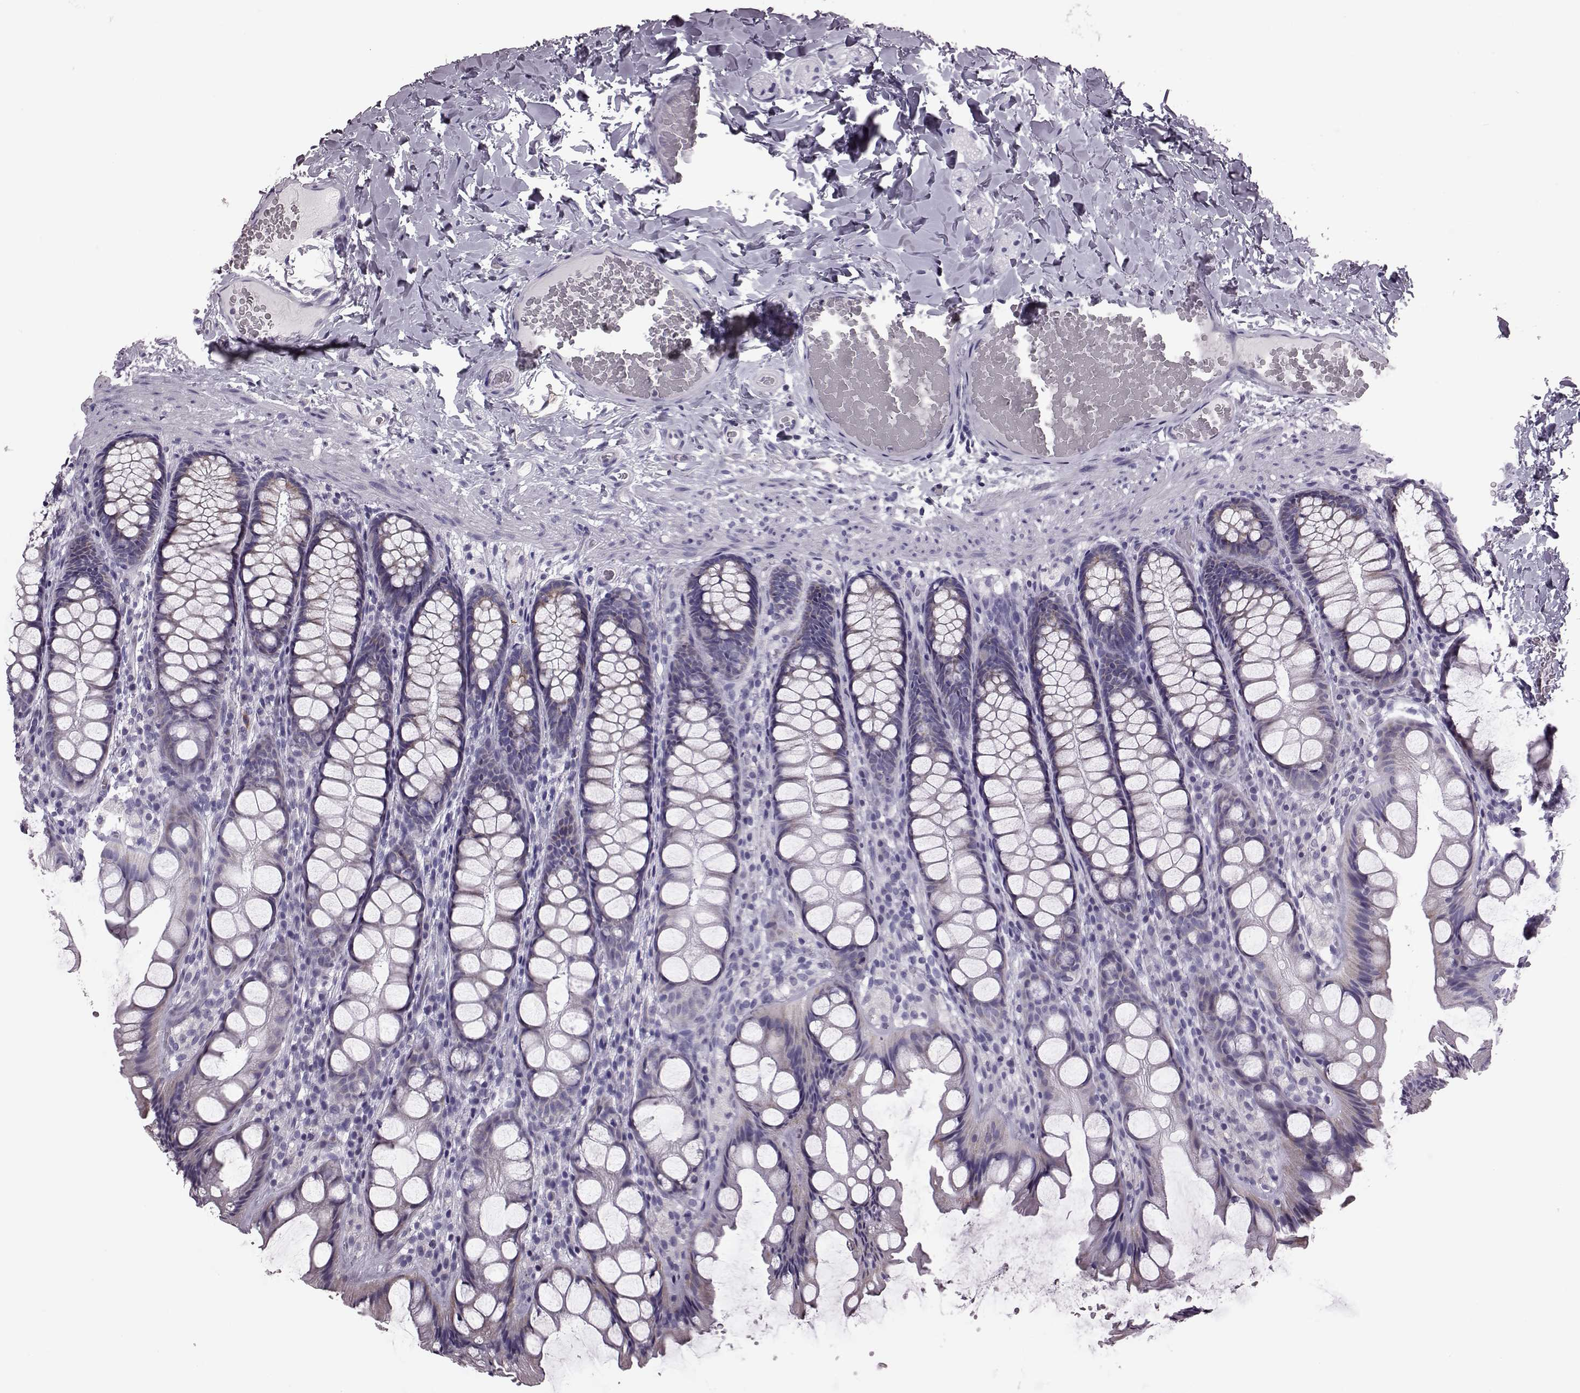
{"staining": {"intensity": "negative", "quantity": "none", "location": "none"}, "tissue": "colon", "cell_type": "Endothelial cells", "image_type": "normal", "snomed": [{"axis": "morphology", "description": "Normal tissue, NOS"}, {"axis": "topography", "description": "Colon"}], "caption": "DAB immunohistochemical staining of normal colon displays no significant staining in endothelial cells.", "gene": "RIMS2", "patient": {"sex": "male", "age": 47}}